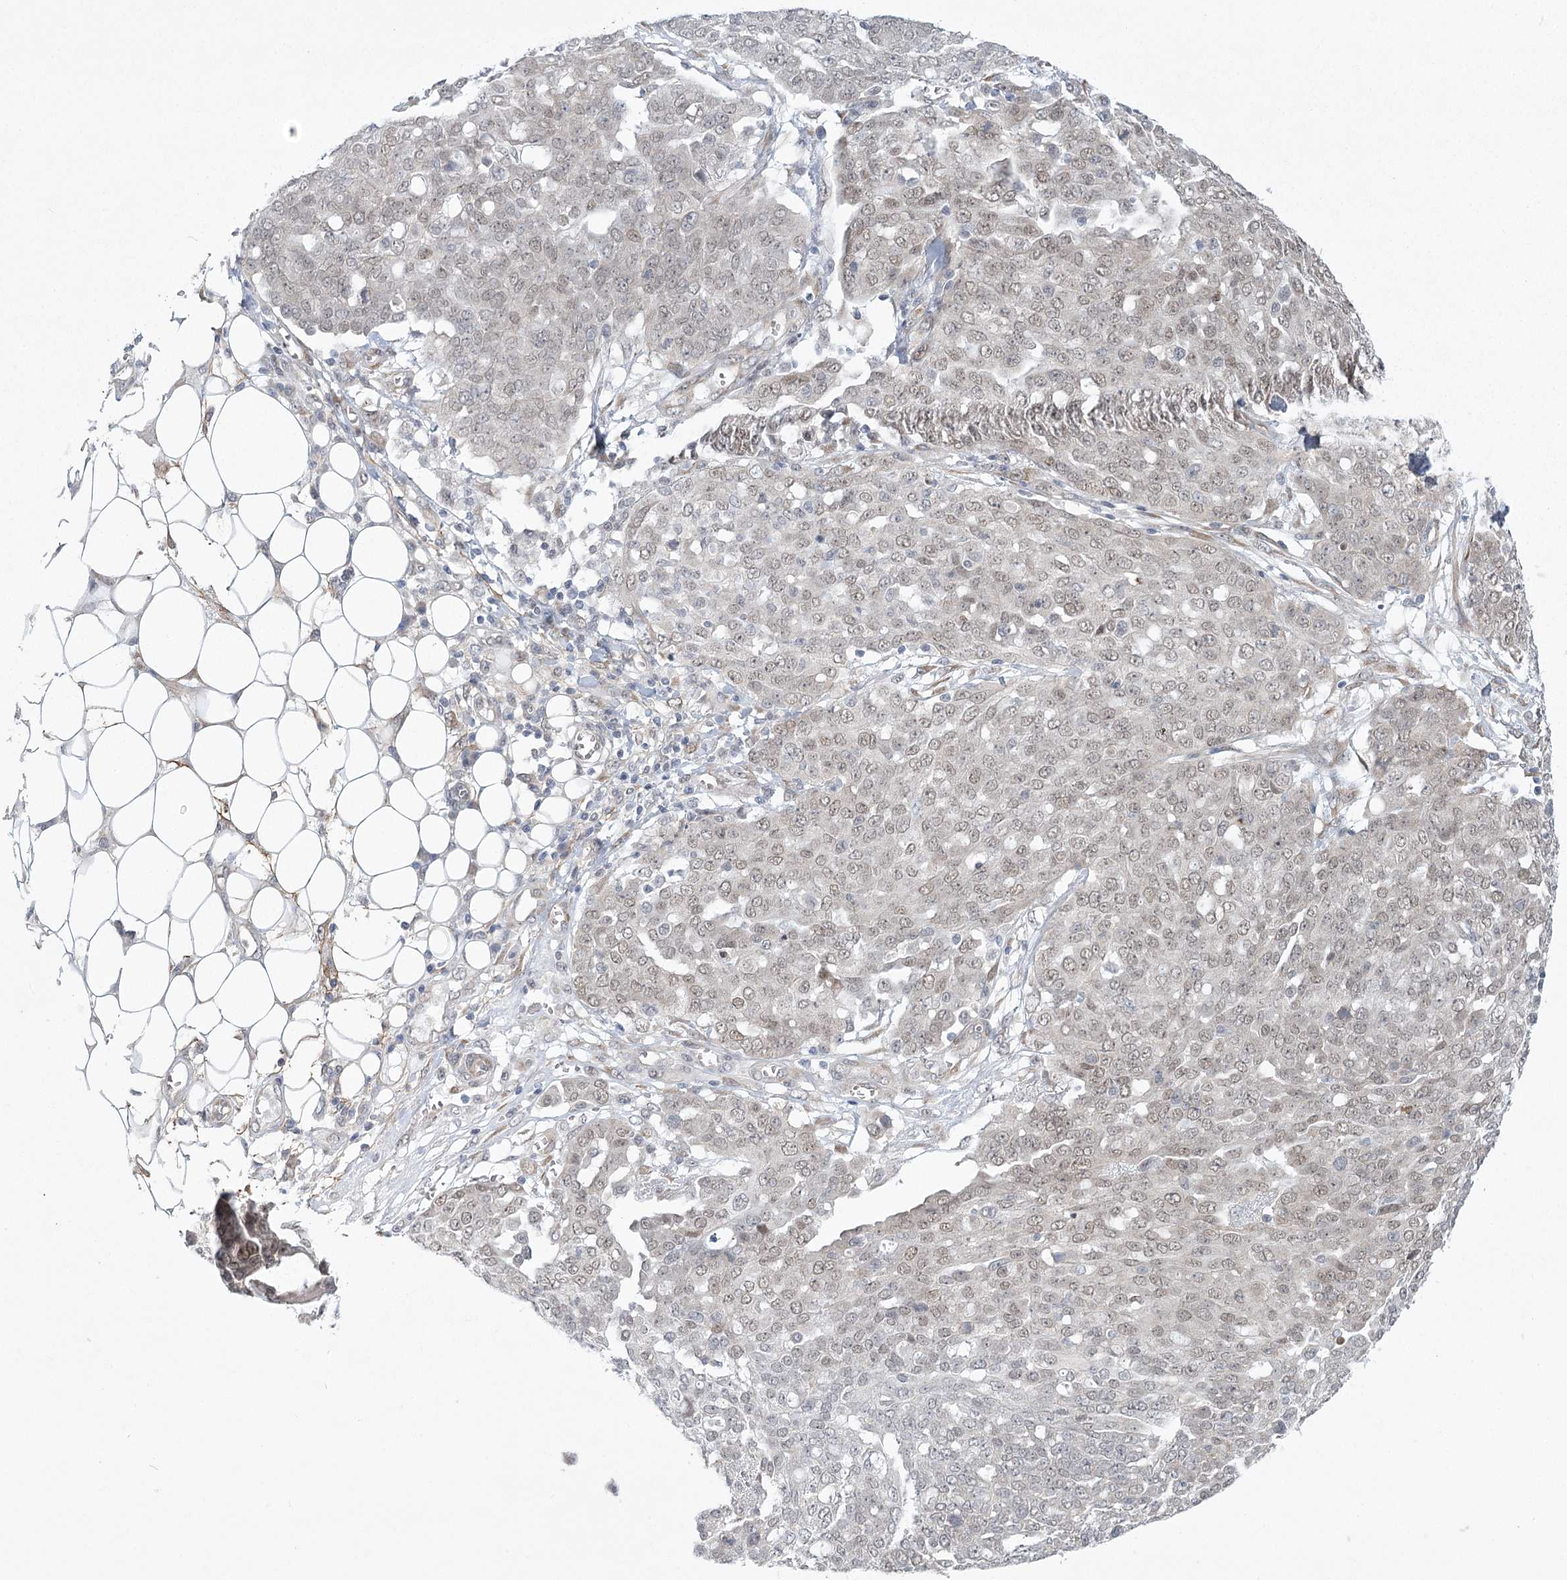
{"staining": {"intensity": "weak", "quantity": "25%-75%", "location": "cytoplasmic/membranous"}, "tissue": "ovarian cancer", "cell_type": "Tumor cells", "image_type": "cancer", "snomed": [{"axis": "morphology", "description": "Cystadenocarcinoma, serous, NOS"}, {"axis": "topography", "description": "Soft tissue"}, {"axis": "topography", "description": "Ovary"}], "caption": "Serous cystadenocarcinoma (ovarian) stained with immunohistochemistry (IHC) demonstrates weak cytoplasmic/membranous staining in approximately 25%-75% of tumor cells.", "gene": "MED28", "patient": {"sex": "female", "age": 57}}